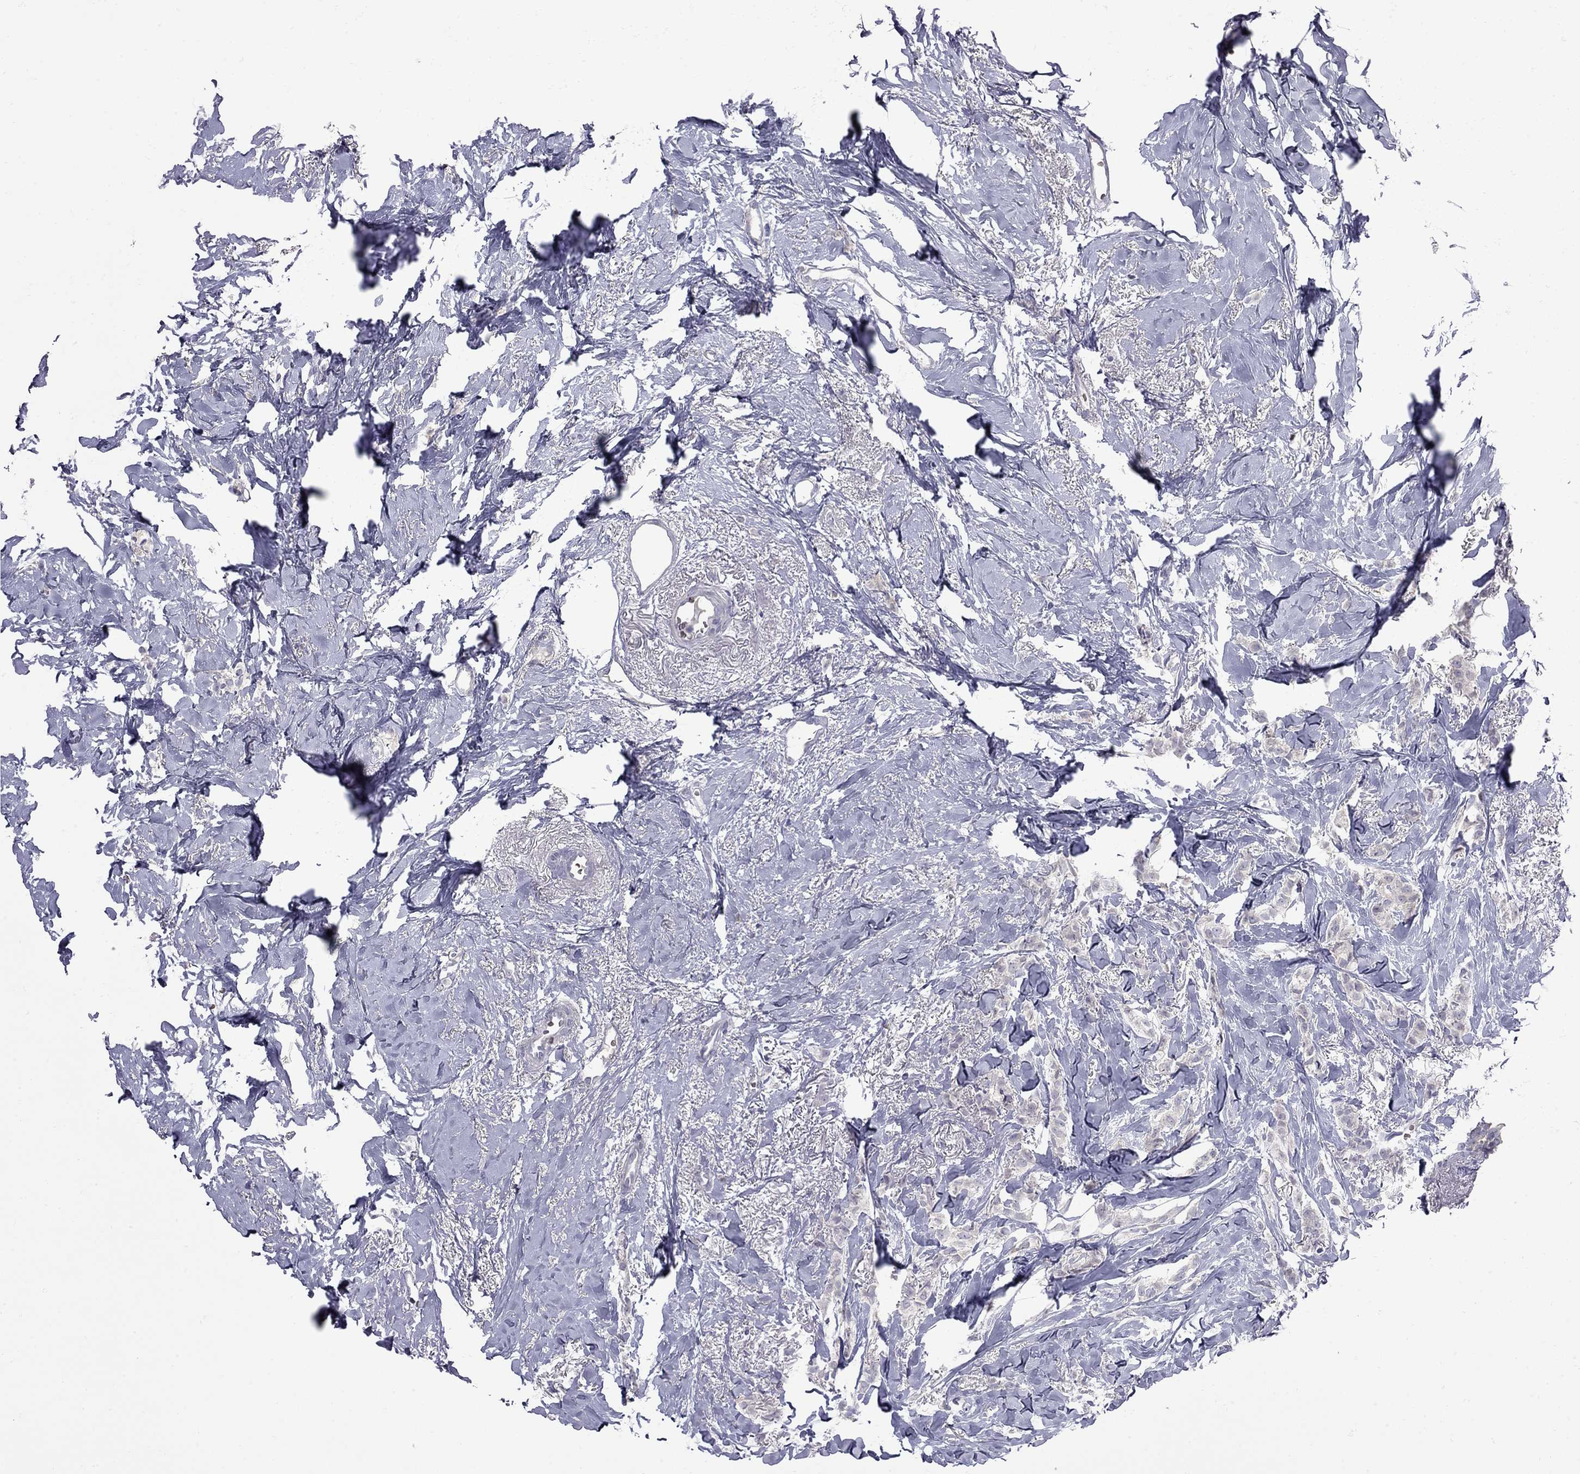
{"staining": {"intensity": "negative", "quantity": "none", "location": "none"}, "tissue": "breast cancer", "cell_type": "Tumor cells", "image_type": "cancer", "snomed": [{"axis": "morphology", "description": "Duct carcinoma"}, {"axis": "topography", "description": "Breast"}], "caption": "Tumor cells are negative for protein expression in human breast cancer (infiltrating ductal carcinoma).", "gene": "NRARP", "patient": {"sex": "female", "age": 85}}